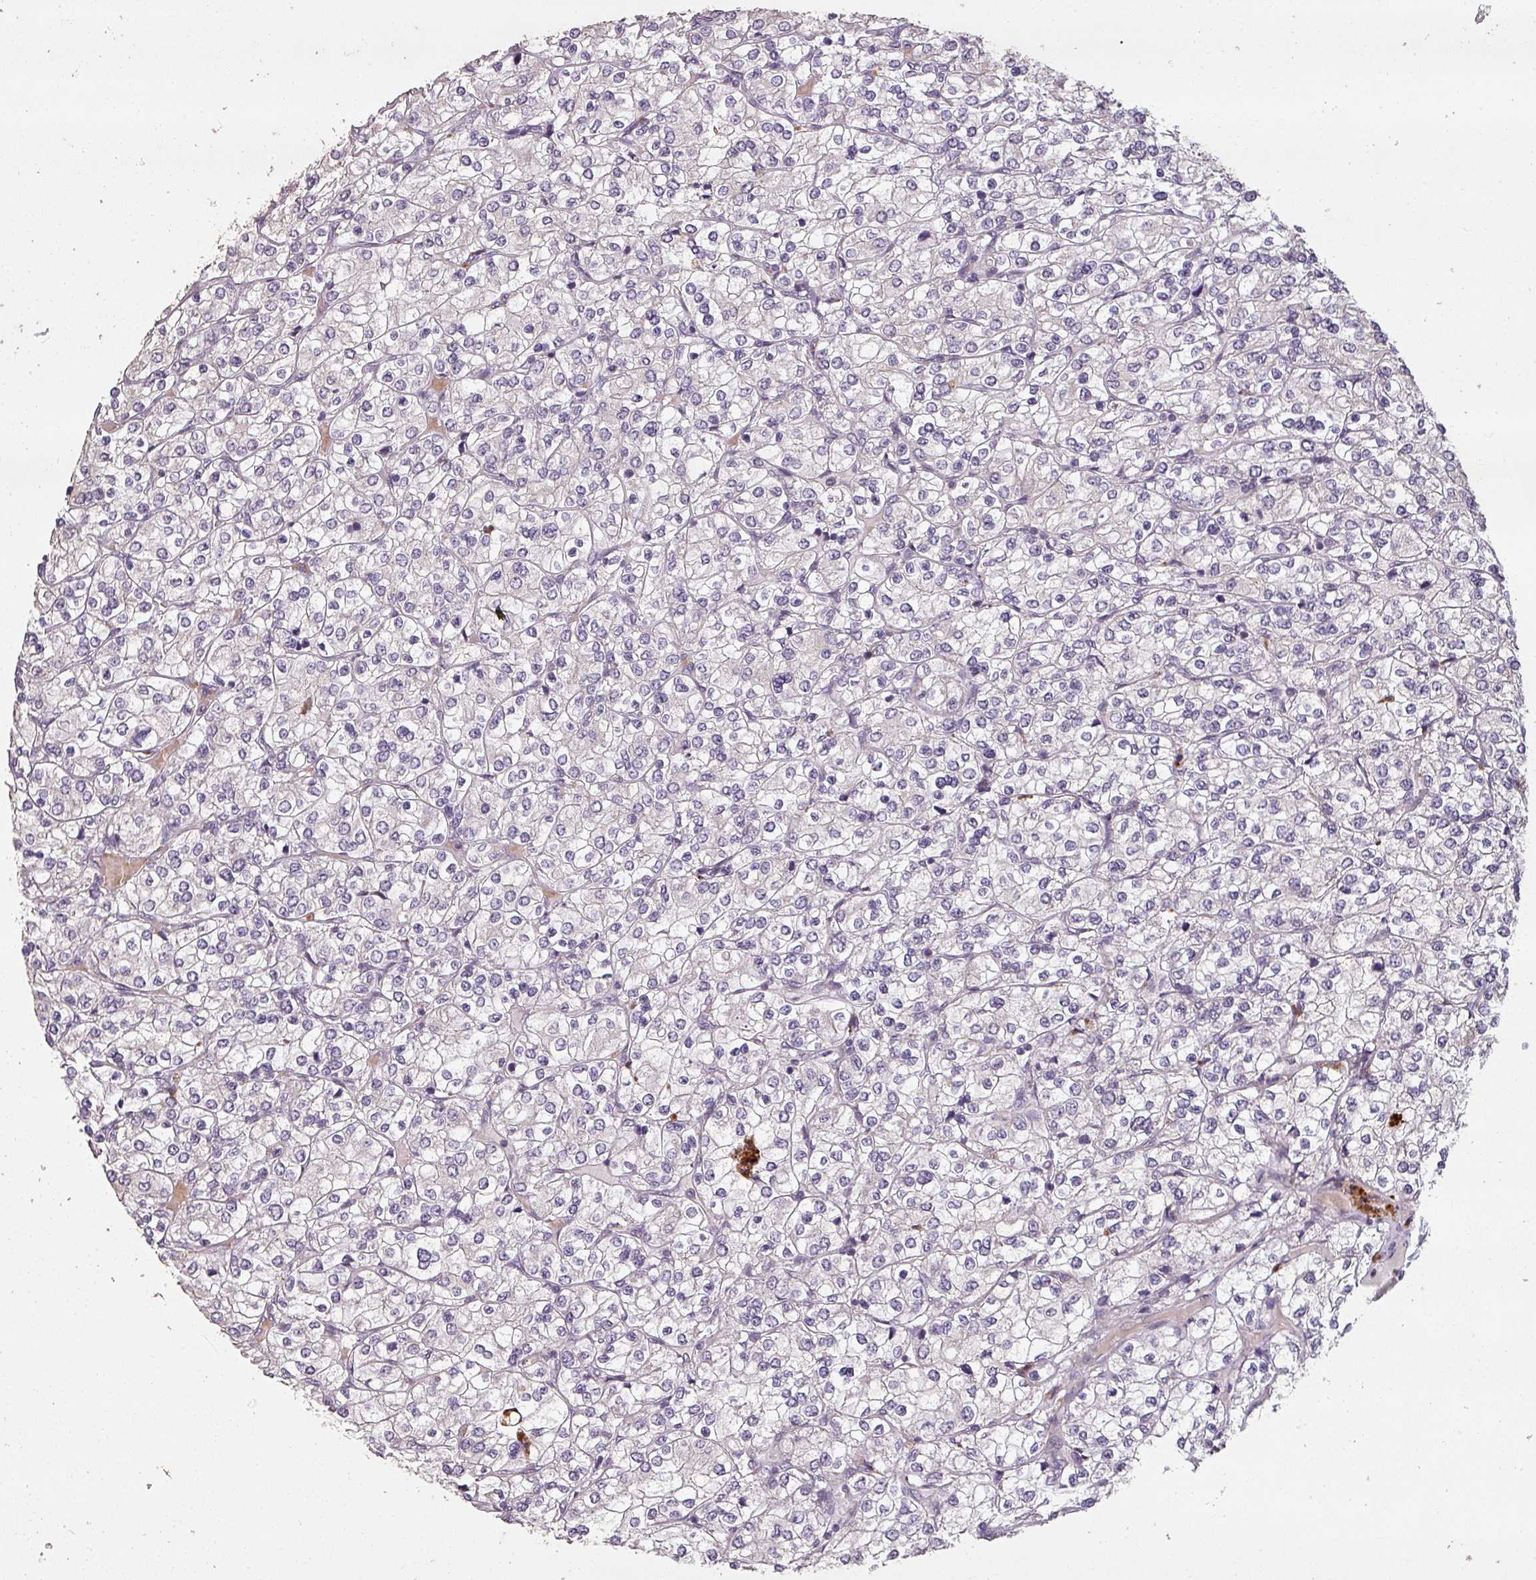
{"staining": {"intensity": "negative", "quantity": "none", "location": "none"}, "tissue": "renal cancer", "cell_type": "Tumor cells", "image_type": "cancer", "snomed": [{"axis": "morphology", "description": "Adenocarcinoma, NOS"}, {"axis": "topography", "description": "Kidney"}], "caption": "Tumor cells show no significant protein positivity in renal adenocarcinoma.", "gene": "LYPLA1", "patient": {"sex": "male", "age": 80}}